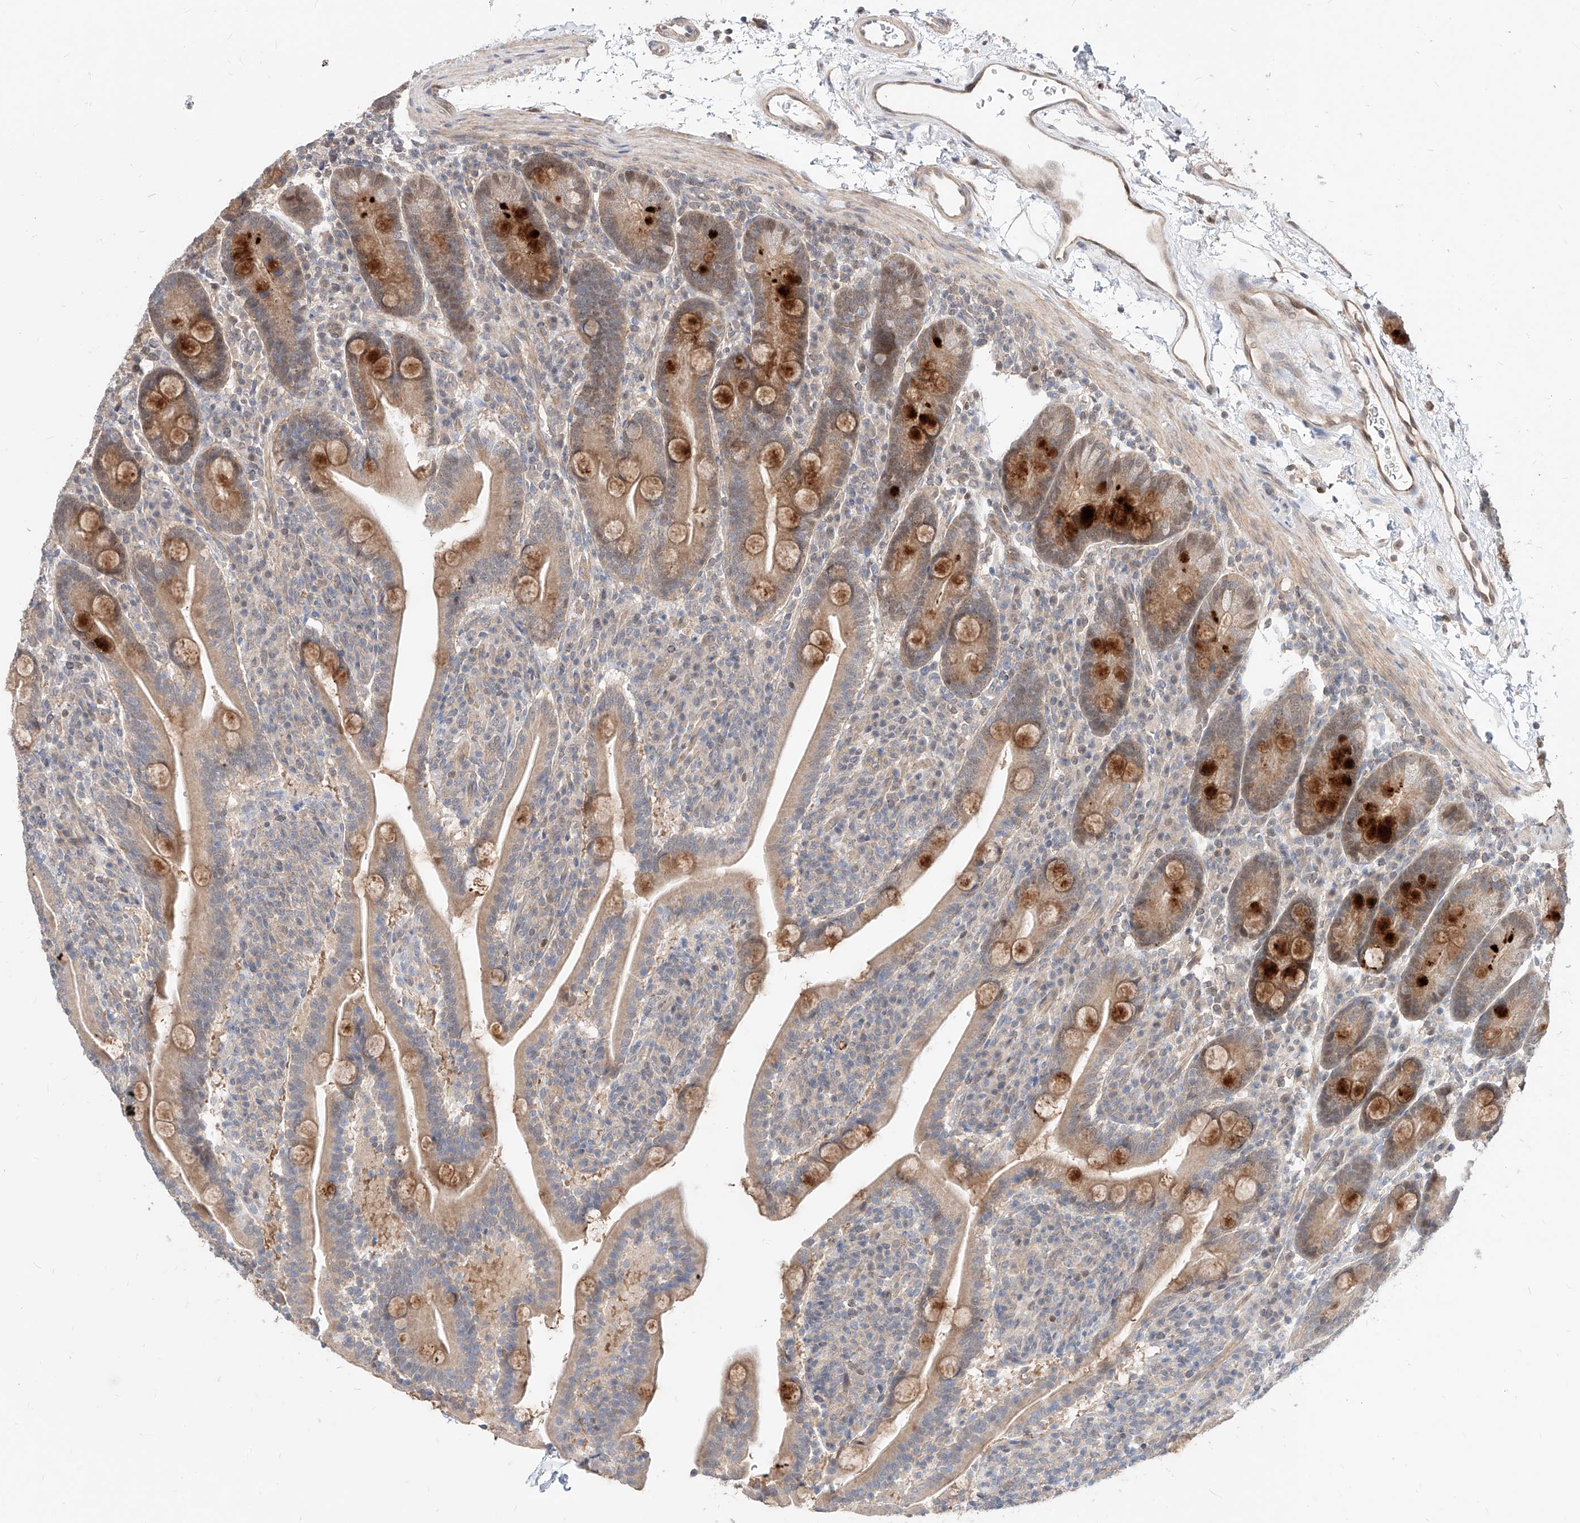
{"staining": {"intensity": "strong", "quantity": "<25%", "location": "cytoplasmic/membranous,nuclear"}, "tissue": "duodenum", "cell_type": "Glandular cells", "image_type": "normal", "snomed": [{"axis": "morphology", "description": "Normal tissue, NOS"}, {"axis": "topography", "description": "Duodenum"}], "caption": "A brown stain highlights strong cytoplasmic/membranous,nuclear staining of a protein in glandular cells of unremarkable human duodenum. Nuclei are stained in blue.", "gene": "TSNAX", "patient": {"sex": "male", "age": 35}}